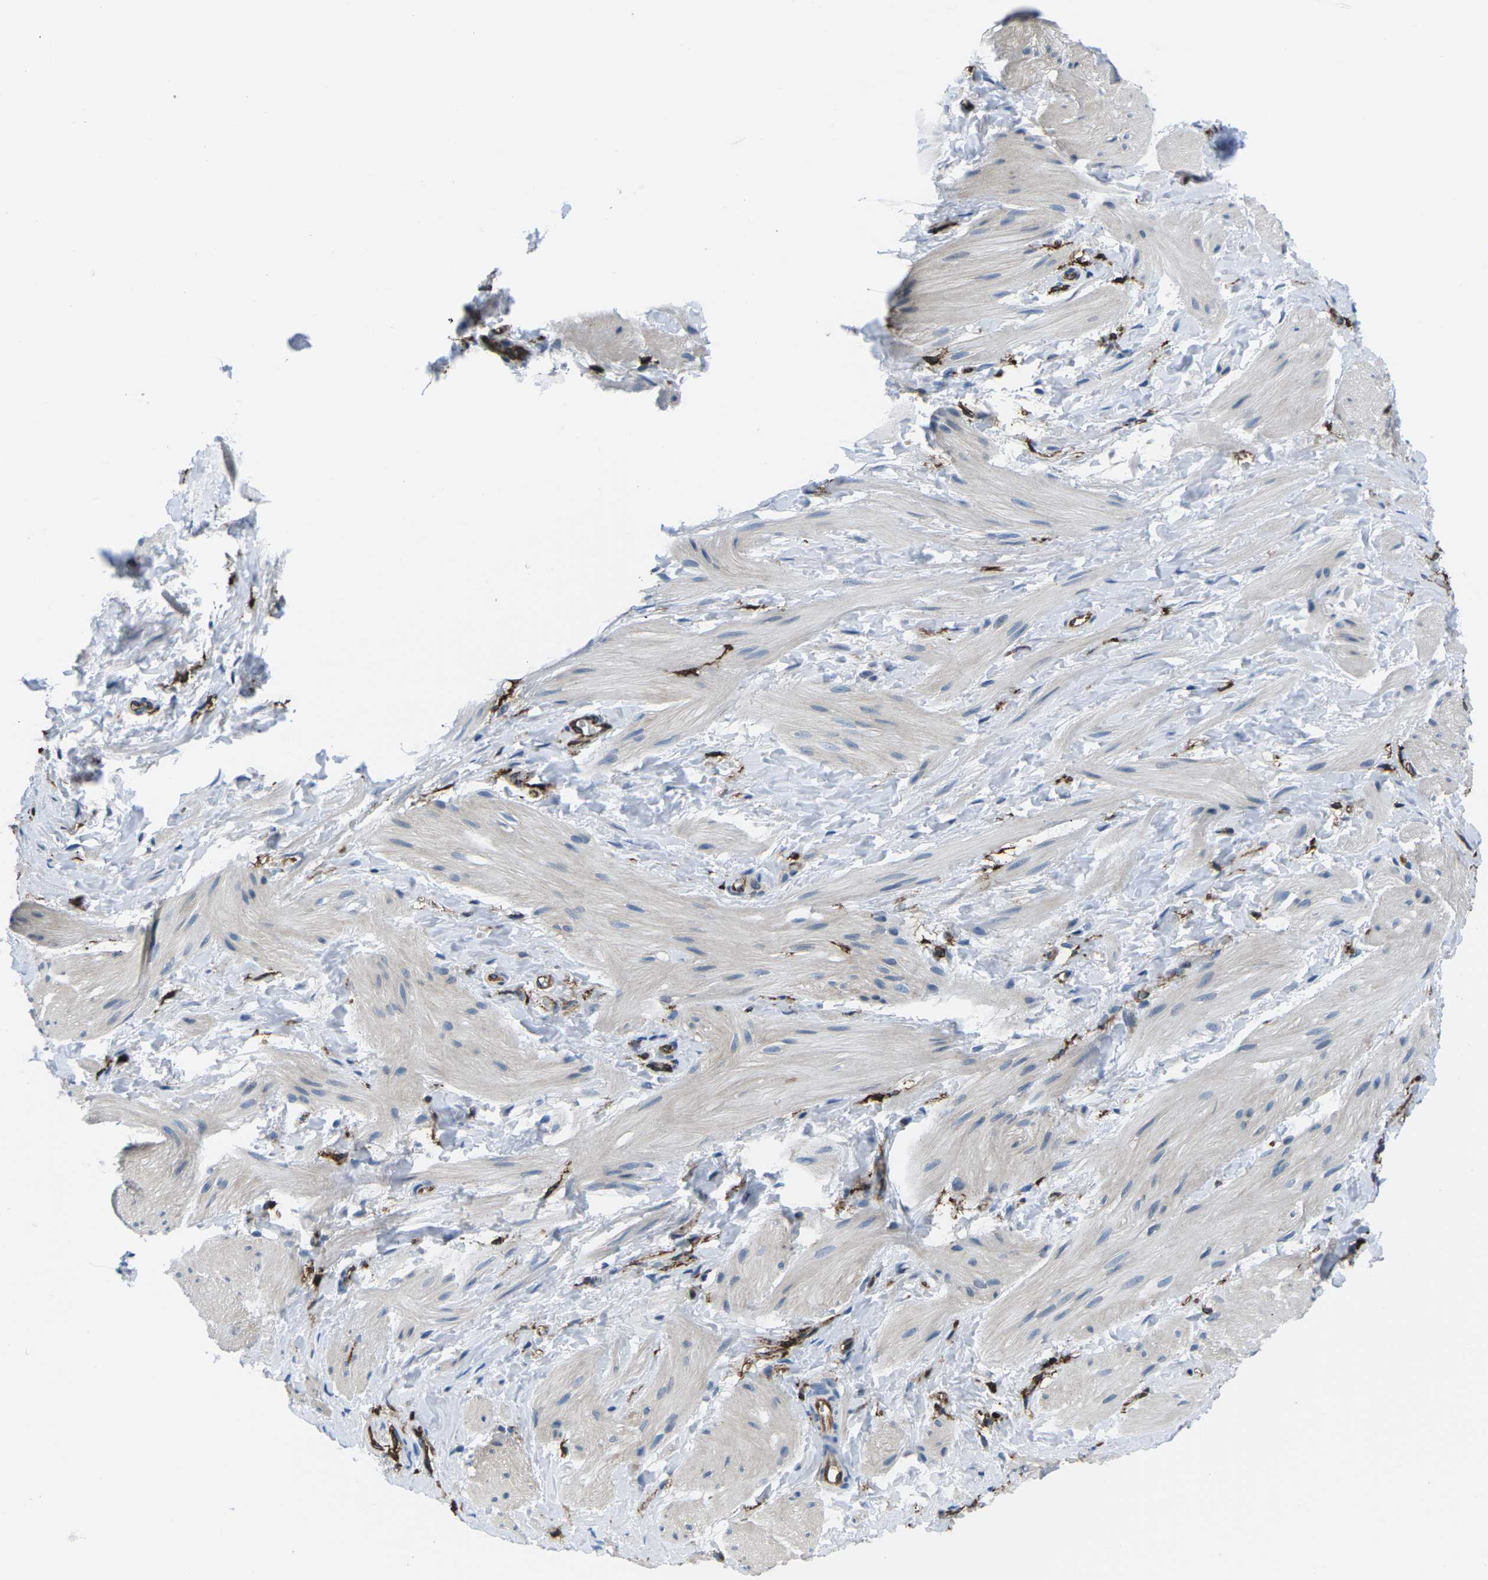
{"staining": {"intensity": "negative", "quantity": "none", "location": "none"}, "tissue": "smooth muscle", "cell_type": "Smooth muscle cells", "image_type": "normal", "snomed": [{"axis": "morphology", "description": "Normal tissue, NOS"}, {"axis": "topography", "description": "Smooth muscle"}], "caption": "Smooth muscle stained for a protein using immunohistochemistry reveals no positivity smooth muscle cells.", "gene": "PTPN1", "patient": {"sex": "male", "age": 16}}